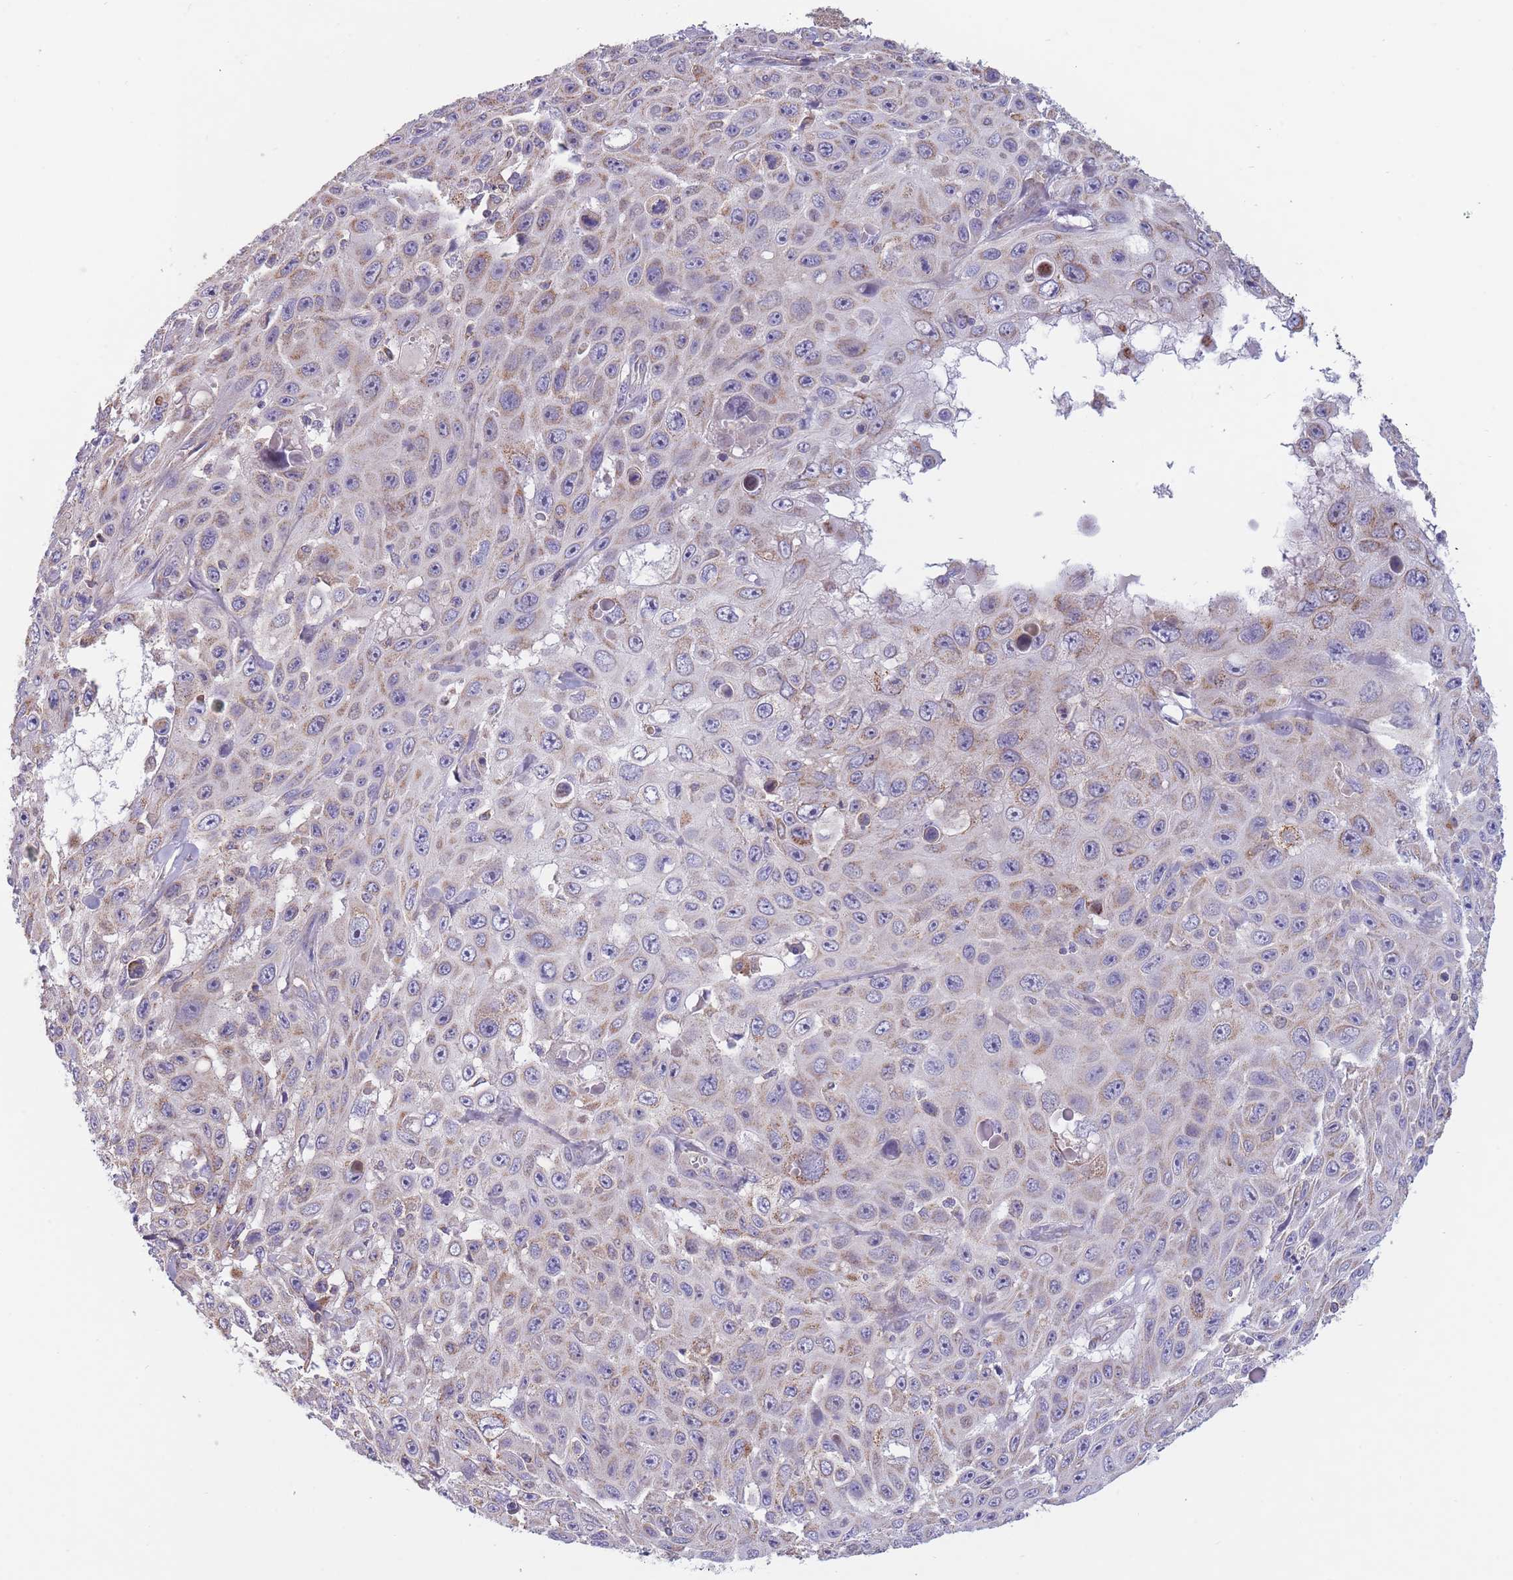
{"staining": {"intensity": "weak", "quantity": "<25%", "location": "cytoplasmic/membranous"}, "tissue": "skin cancer", "cell_type": "Tumor cells", "image_type": "cancer", "snomed": [{"axis": "morphology", "description": "Squamous cell carcinoma, NOS"}, {"axis": "topography", "description": "Skin"}], "caption": "This is a photomicrograph of immunohistochemistry (IHC) staining of squamous cell carcinoma (skin), which shows no staining in tumor cells.", "gene": "SLC25A42", "patient": {"sex": "male", "age": 82}}